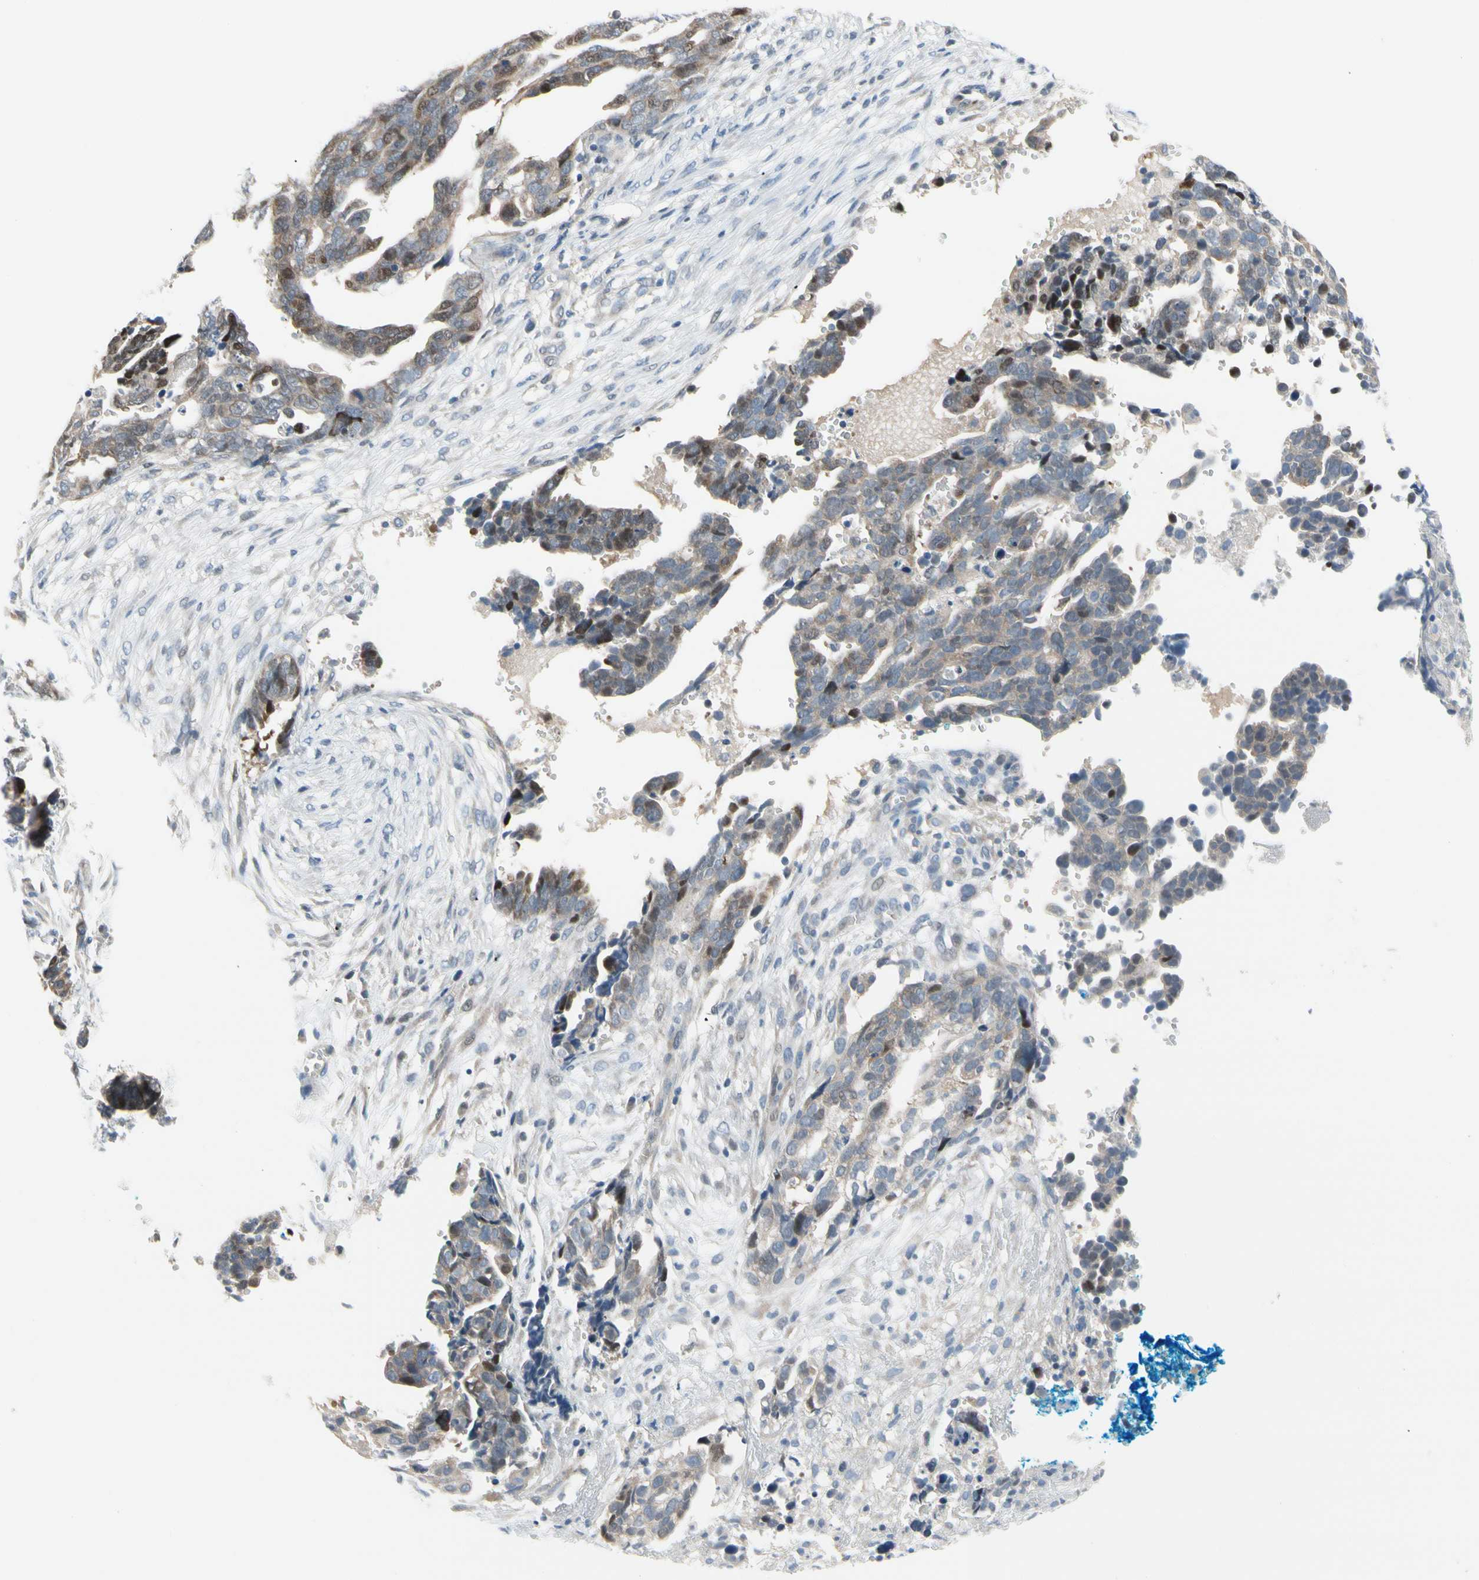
{"staining": {"intensity": "moderate", "quantity": "<25%", "location": "cytoplasmic/membranous,nuclear"}, "tissue": "ovarian cancer", "cell_type": "Tumor cells", "image_type": "cancer", "snomed": [{"axis": "morphology", "description": "Normal tissue, NOS"}, {"axis": "morphology", "description": "Cystadenocarcinoma, serous, NOS"}, {"axis": "topography", "description": "Fallopian tube"}, {"axis": "topography", "description": "Ovary"}], "caption": "Immunohistochemistry (IHC) (DAB (3,3'-diaminobenzidine)) staining of serous cystadenocarcinoma (ovarian) displays moderate cytoplasmic/membranous and nuclear protein positivity in about <25% of tumor cells. (Stains: DAB (3,3'-diaminobenzidine) in brown, nuclei in blue, Microscopy: brightfield microscopy at high magnification).", "gene": "CFAP36", "patient": {"sex": "female", "age": 56}}